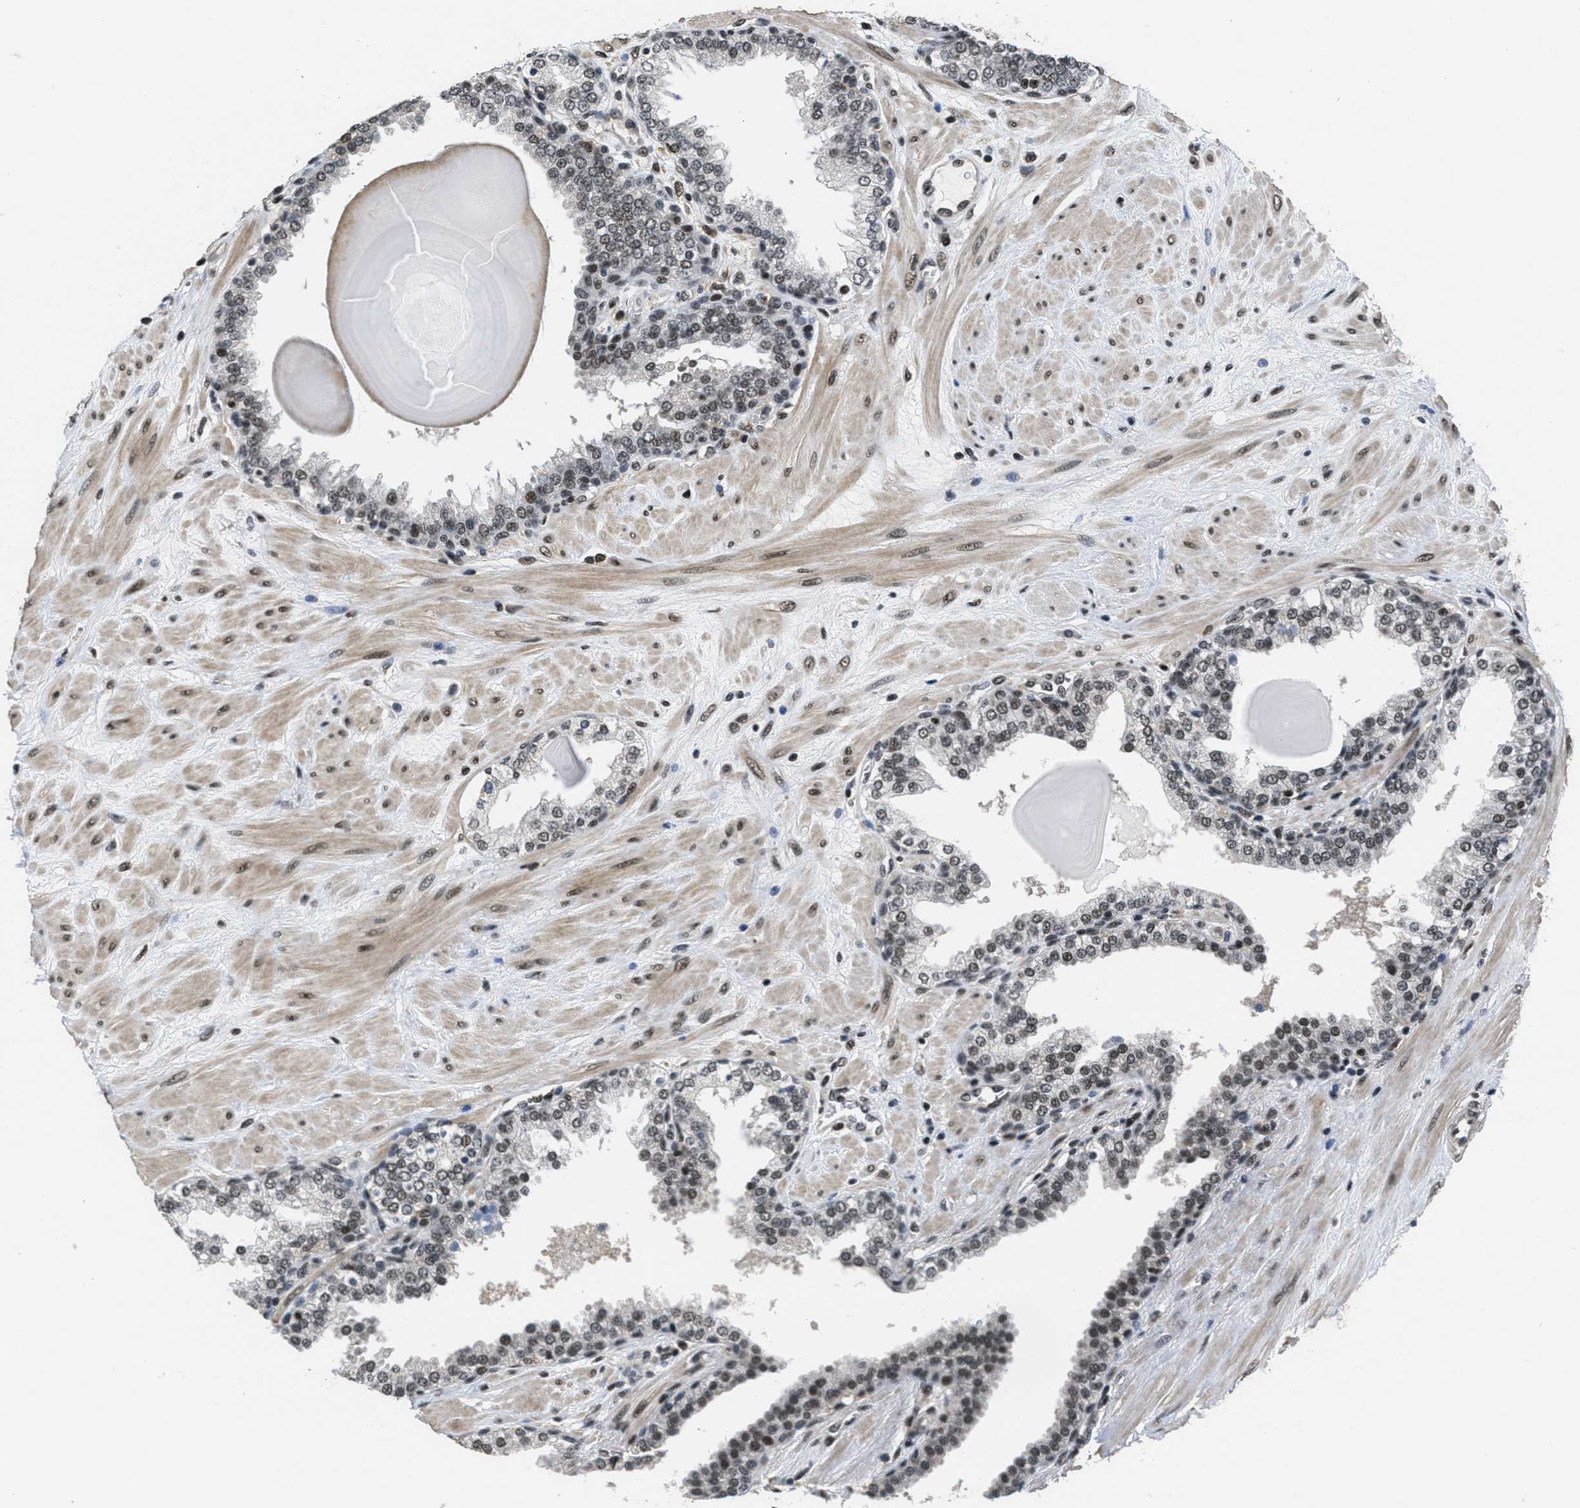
{"staining": {"intensity": "moderate", "quantity": "25%-75%", "location": "nuclear"}, "tissue": "prostate", "cell_type": "Glandular cells", "image_type": "normal", "snomed": [{"axis": "morphology", "description": "Normal tissue, NOS"}, {"axis": "topography", "description": "Prostate"}], "caption": "IHC (DAB (3,3'-diaminobenzidine)) staining of benign human prostate shows moderate nuclear protein staining in about 25%-75% of glandular cells.", "gene": "CUL4B", "patient": {"sex": "male", "age": 51}}